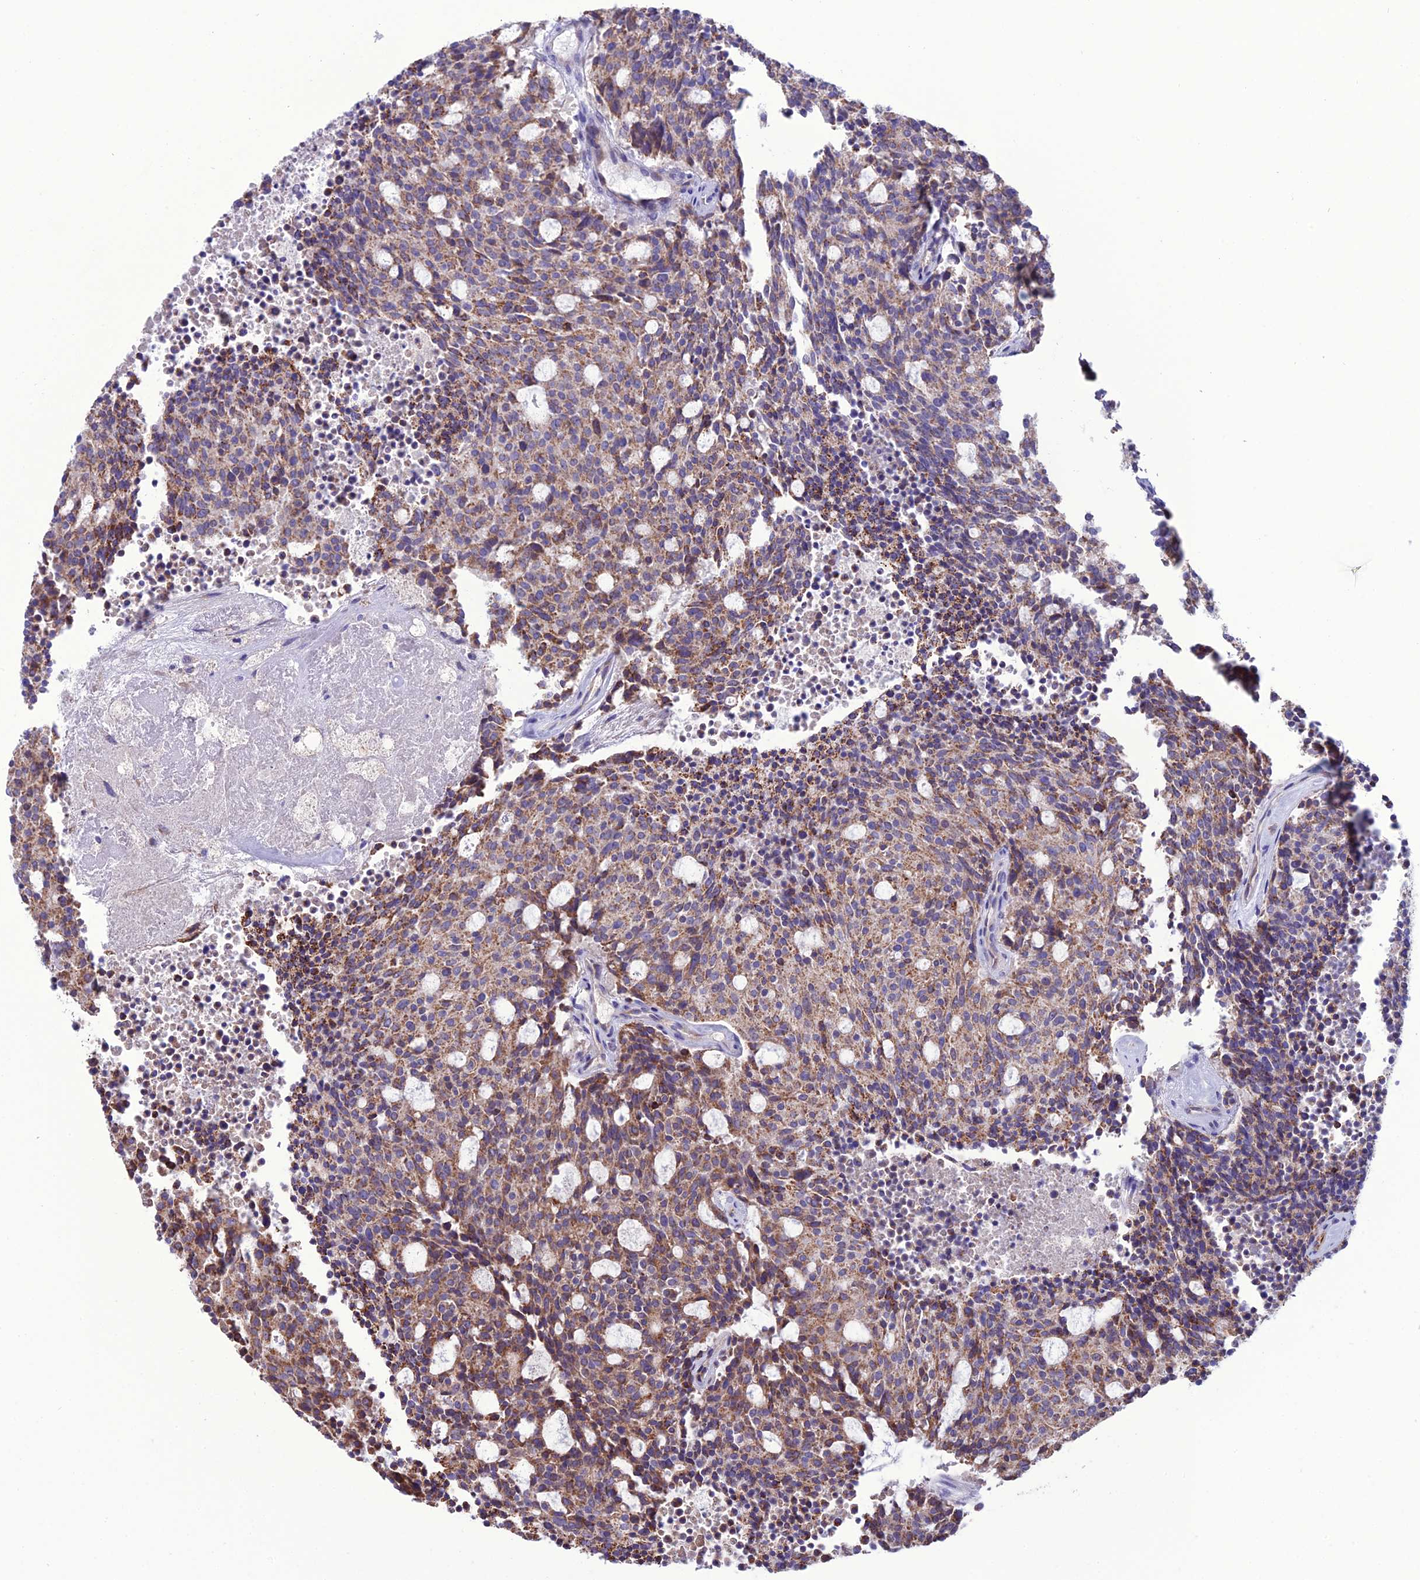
{"staining": {"intensity": "moderate", "quantity": ">75%", "location": "cytoplasmic/membranous"}, "tissue": "carcinoid", "cell_type": "Tumor cells", "image_type": "cancer", "snomed": [{"axis": "morphology", "description": "Carcinoid, malignant, NOS"}, {"axis": "topography", "description": "Pancreas"}], "caption": "Immunohistochemical staining of malignant carcinoid reveals medium levels of moderate cytoplasmic/membranous protein expression in approximately >75% of tumor cells.", "gene": "HOGA1", "patient": {"sex": "female", "age": 54}}